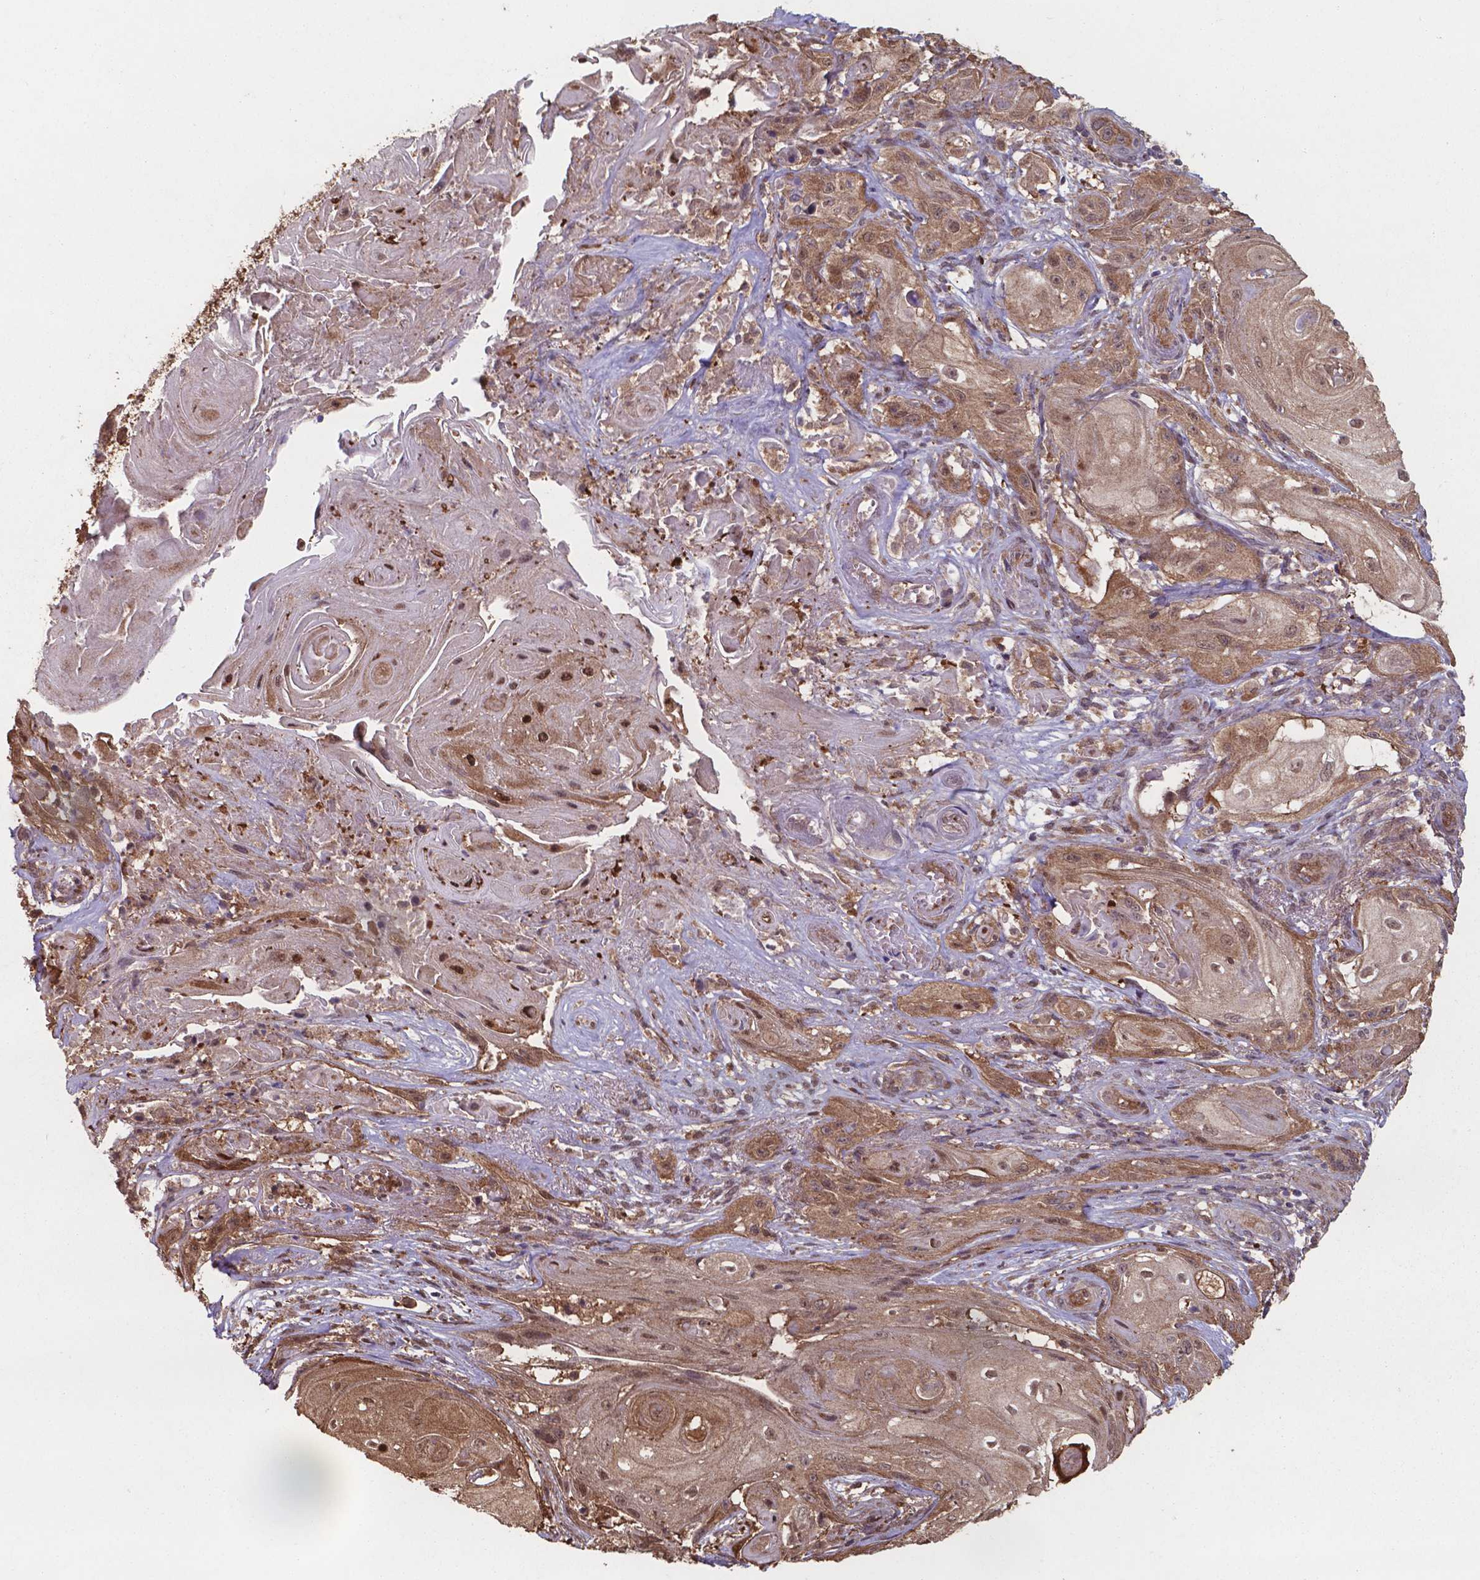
{"staining": {"intensity": "moderate", "quantity": ">75%", "location": "cytoplasmic/membranous,nuclear"}, "tissue": "skin cancer", "cell_type": "Tumor cells", "image_type": "cancer", "snomed": [{"axis": "morphology", "description": "Squamous cell carcinoma, NOS"}, {"axis": "topography", "description": "Skin"}], "caption": "Skin squamous cell carcinoma was stained to show a protein in brown. There is medium levels of moderate cytoplasmic/membranous and nuclear expression in approximately >75% of tumor cells. (DAB = brown stain, brightfield microscopy at high magnification).", "gene": "CHP2", "patient": {"sex": "male", "age": 62}}